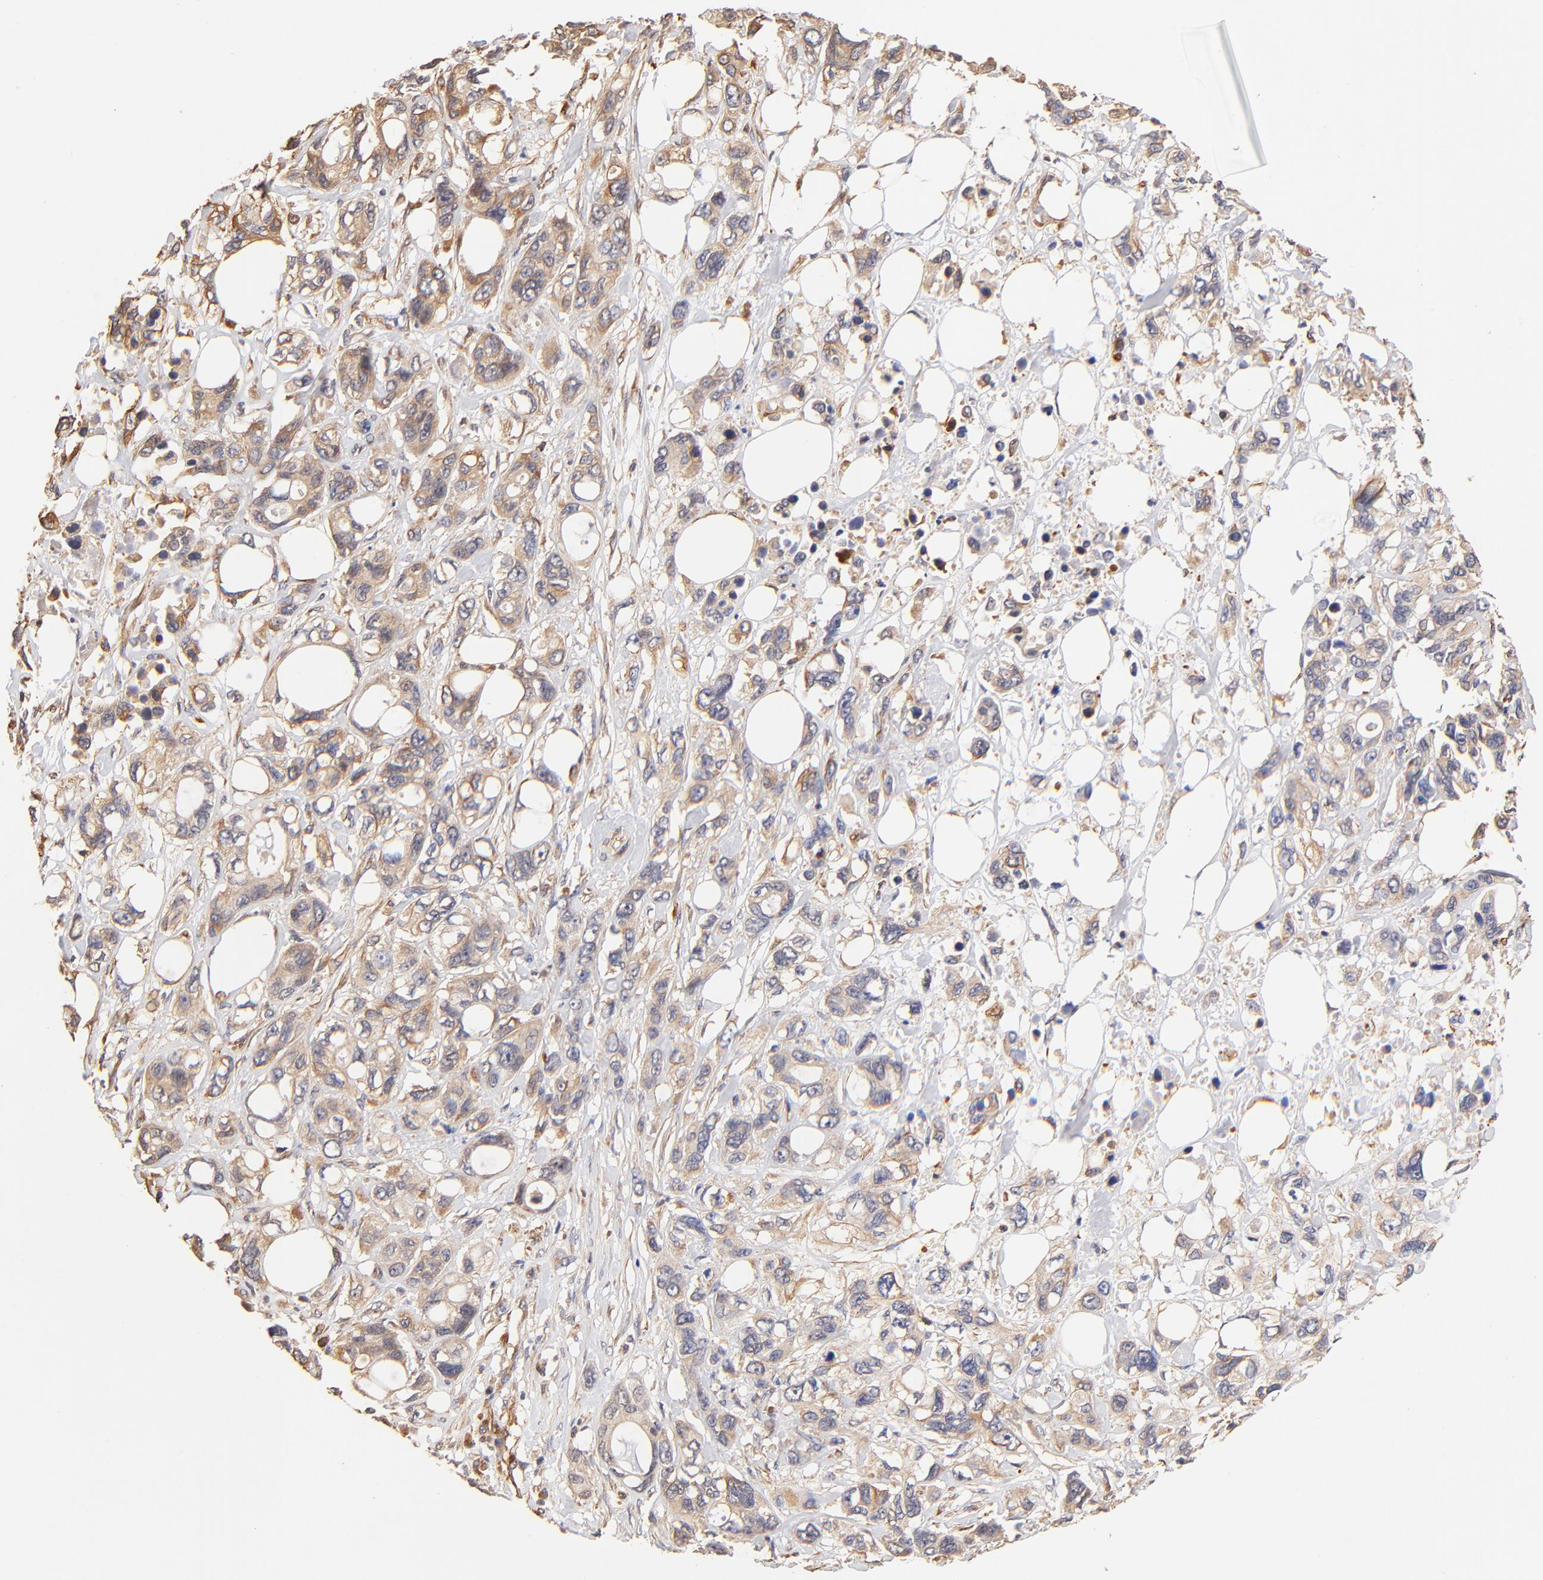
{"staining": {"intensity": "moderate", "quantity": ">75%", "location": "cytoplasmic/membranous"}, "tissue": "stomach cancer", "cell_type": "Tumor cells", "image_type": "cancer", "snomed": [{"axis": "morphology", "description": "Adenocarcinoma, NOS"}, {"axis": "topography", "description": "Stomach, upper"}], "caption": "Protein staining of stomach cancer tissue exhibits moderate cytoplasmic/membranous expression in about >75% of tumor cells.", "gene": "TNFAIP3", "patient": {"sex": "male", "age": 47}}